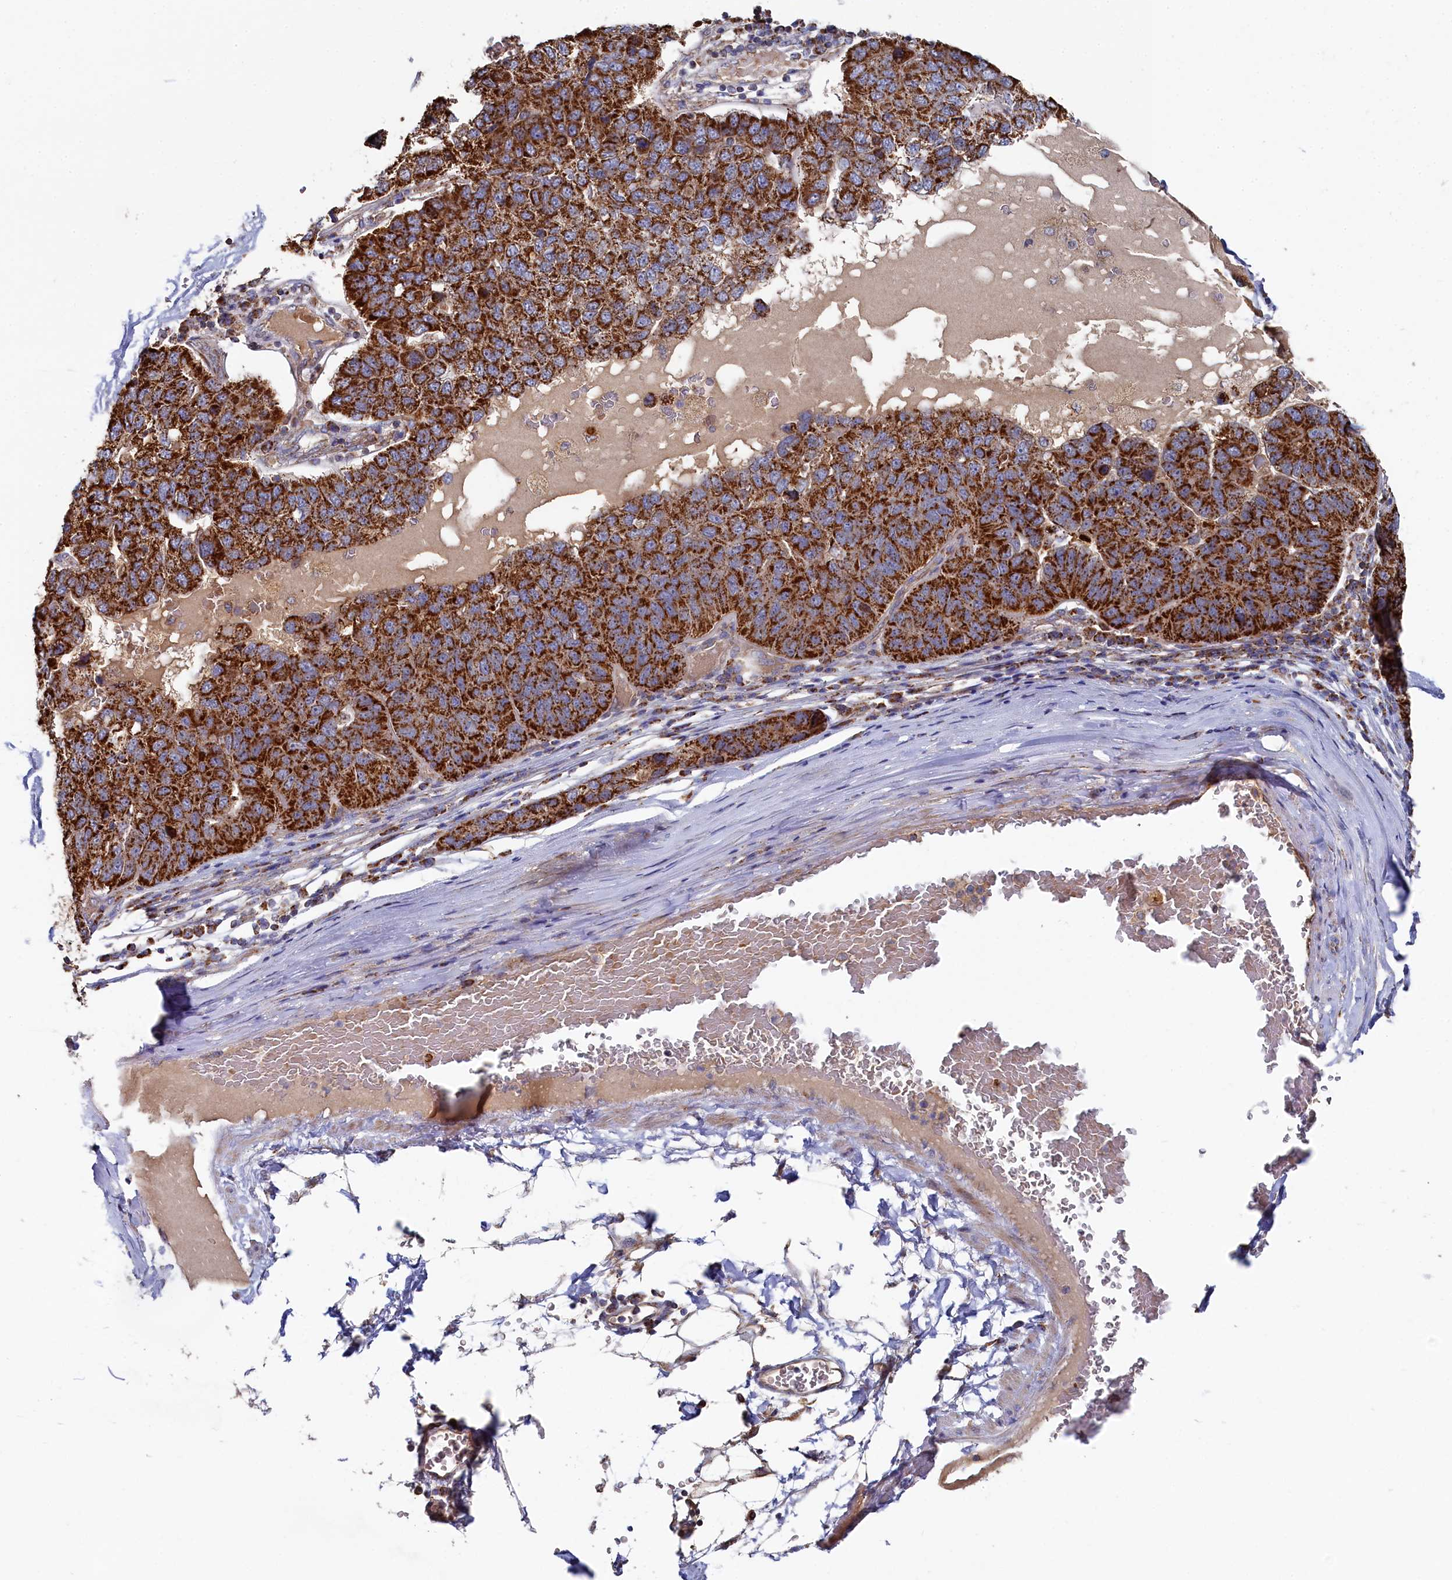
{"staining": {"intensity": "strong", "quantity": ">75%", "location": "cytoplasmic/membranous"}, "tissue": "pancreatic cancer", "cell_type": "Tumor cells", "image_type": "cancer", "snomed": [{"axis": "morphology", "description": "Adenocarcinoma, NOS"}, {"axis": "topography", "description": "Pancreas"}], "caption": "Immunohistochemical staining of human adenocarcinoma (pancreatic) exhibits high levels of strong cytoplasmic/membranous expression in about >75% of tumor cells.", "gene": "HAUS2", "patient": {"sex": "female", "age": 61}}